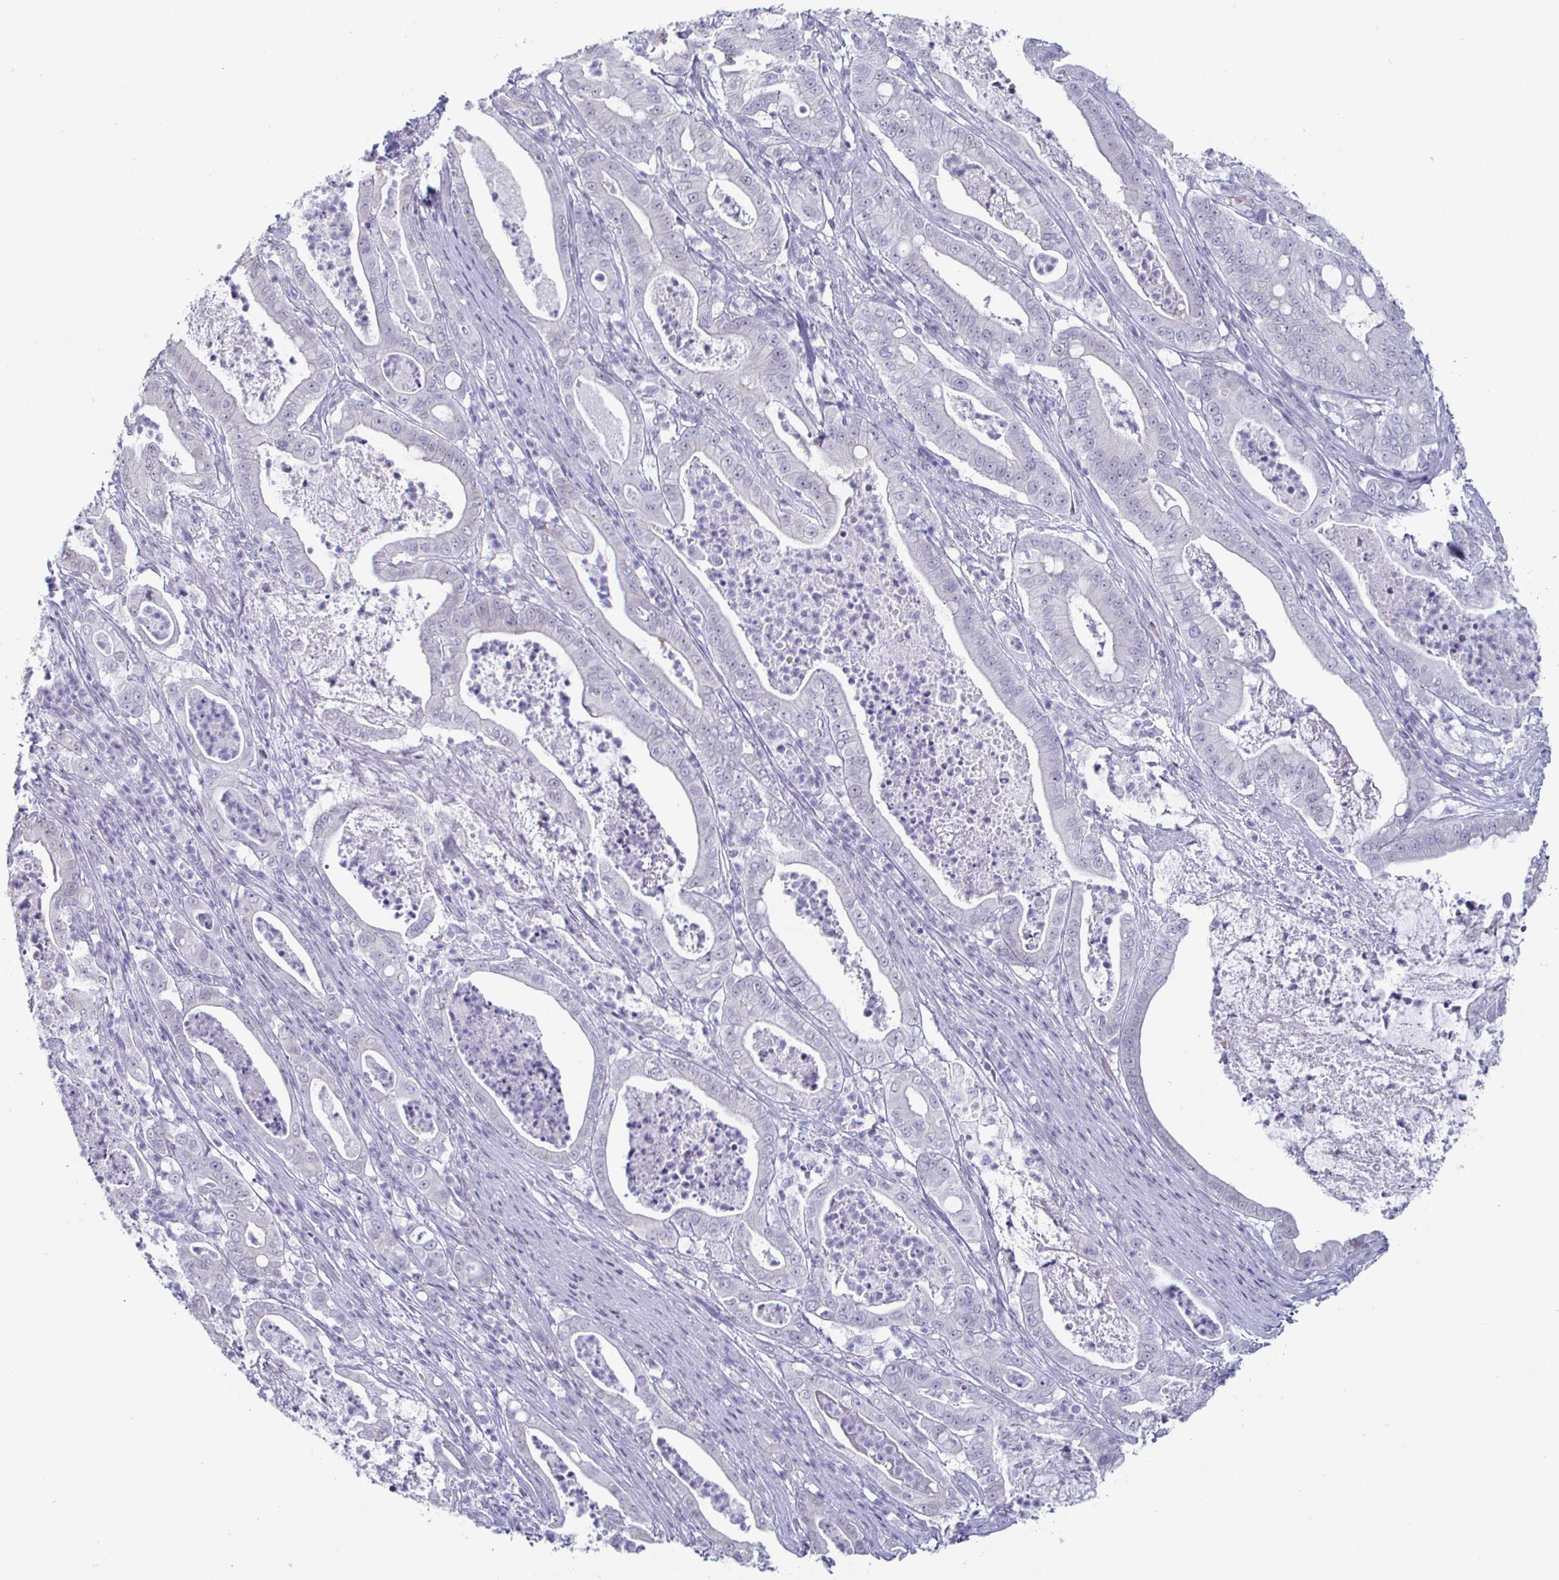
{"staining": {"intensity": "negative", "quantity": "none", "location": "none"}, "tissue": "pancreatic cancer", "cell_type": "Tumor cells", "image_type": "cancer", "snomed": [{"axis": "morphology", "description": "Adenocarcinoma, NOS"}, {"axis": "topography", "description": "Pancreas"}], "caption": "A micrograph of human pancreatic cancer is negative for staining in tumor cells.", "gene": "OOSP2", "patient": {"sex": "male", "age": 71}}